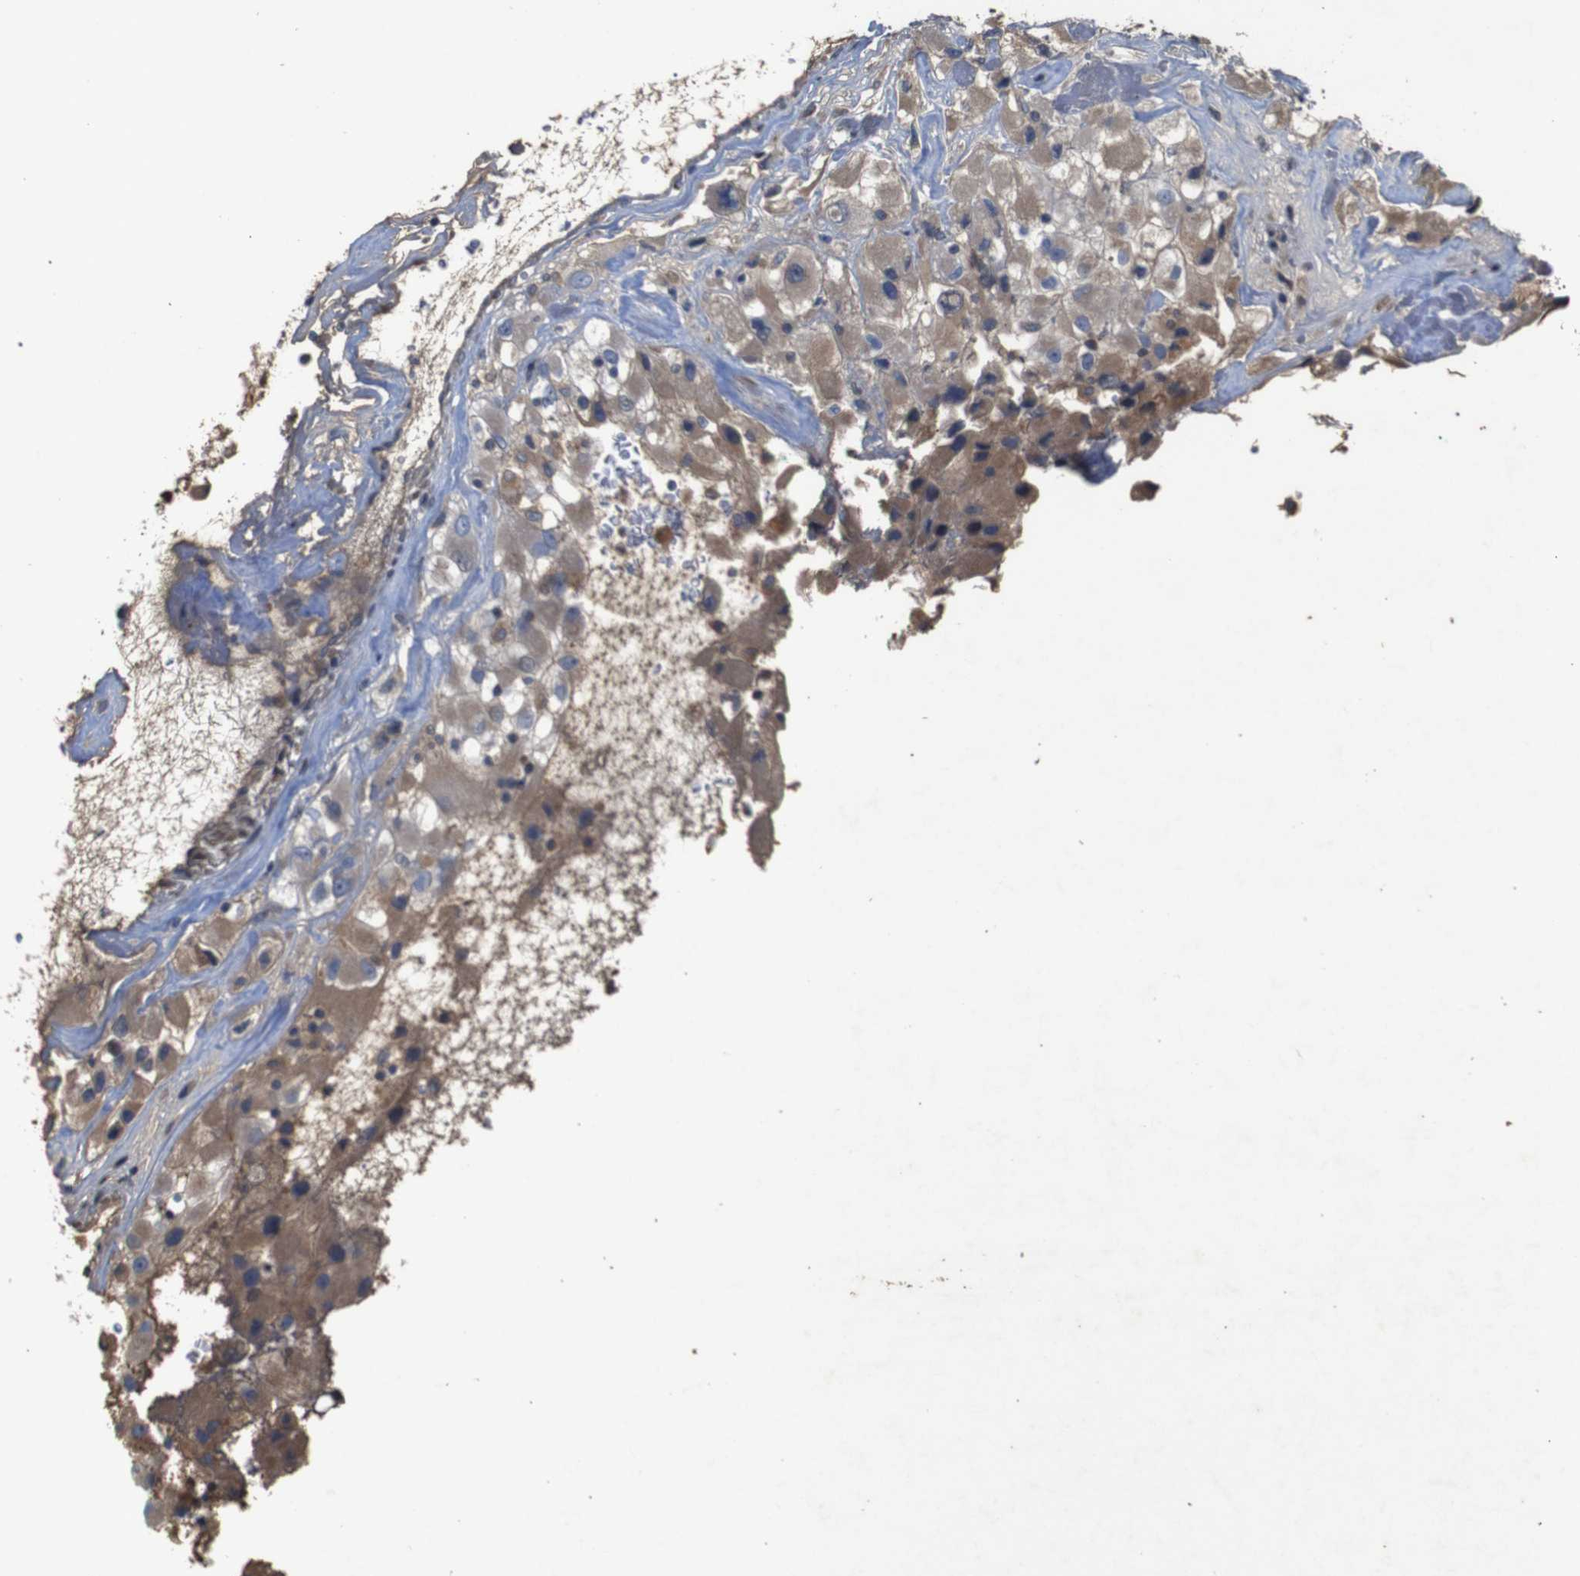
{"staining": {"intensity": "weak", "quantity": ">75%", "location": "cytoplasmic/membranous"}, "tissue": "renal cancer", "cell_type": "Tumor cells", "image_type": "cancer", "snomed": [{"axis": "morphology", "description": "Adenocarcinoma, NOS"}, {"axis": "topography", "description": "Kidney"}], "caption": "Immunohistochemical staining of adenocarcinoma (renal) shows weak cytoplasmic/membranous protein expression in about >75% of tumor cells.", "gene": "PTPN1", "patient": {"sex": "female", "age": 52}}